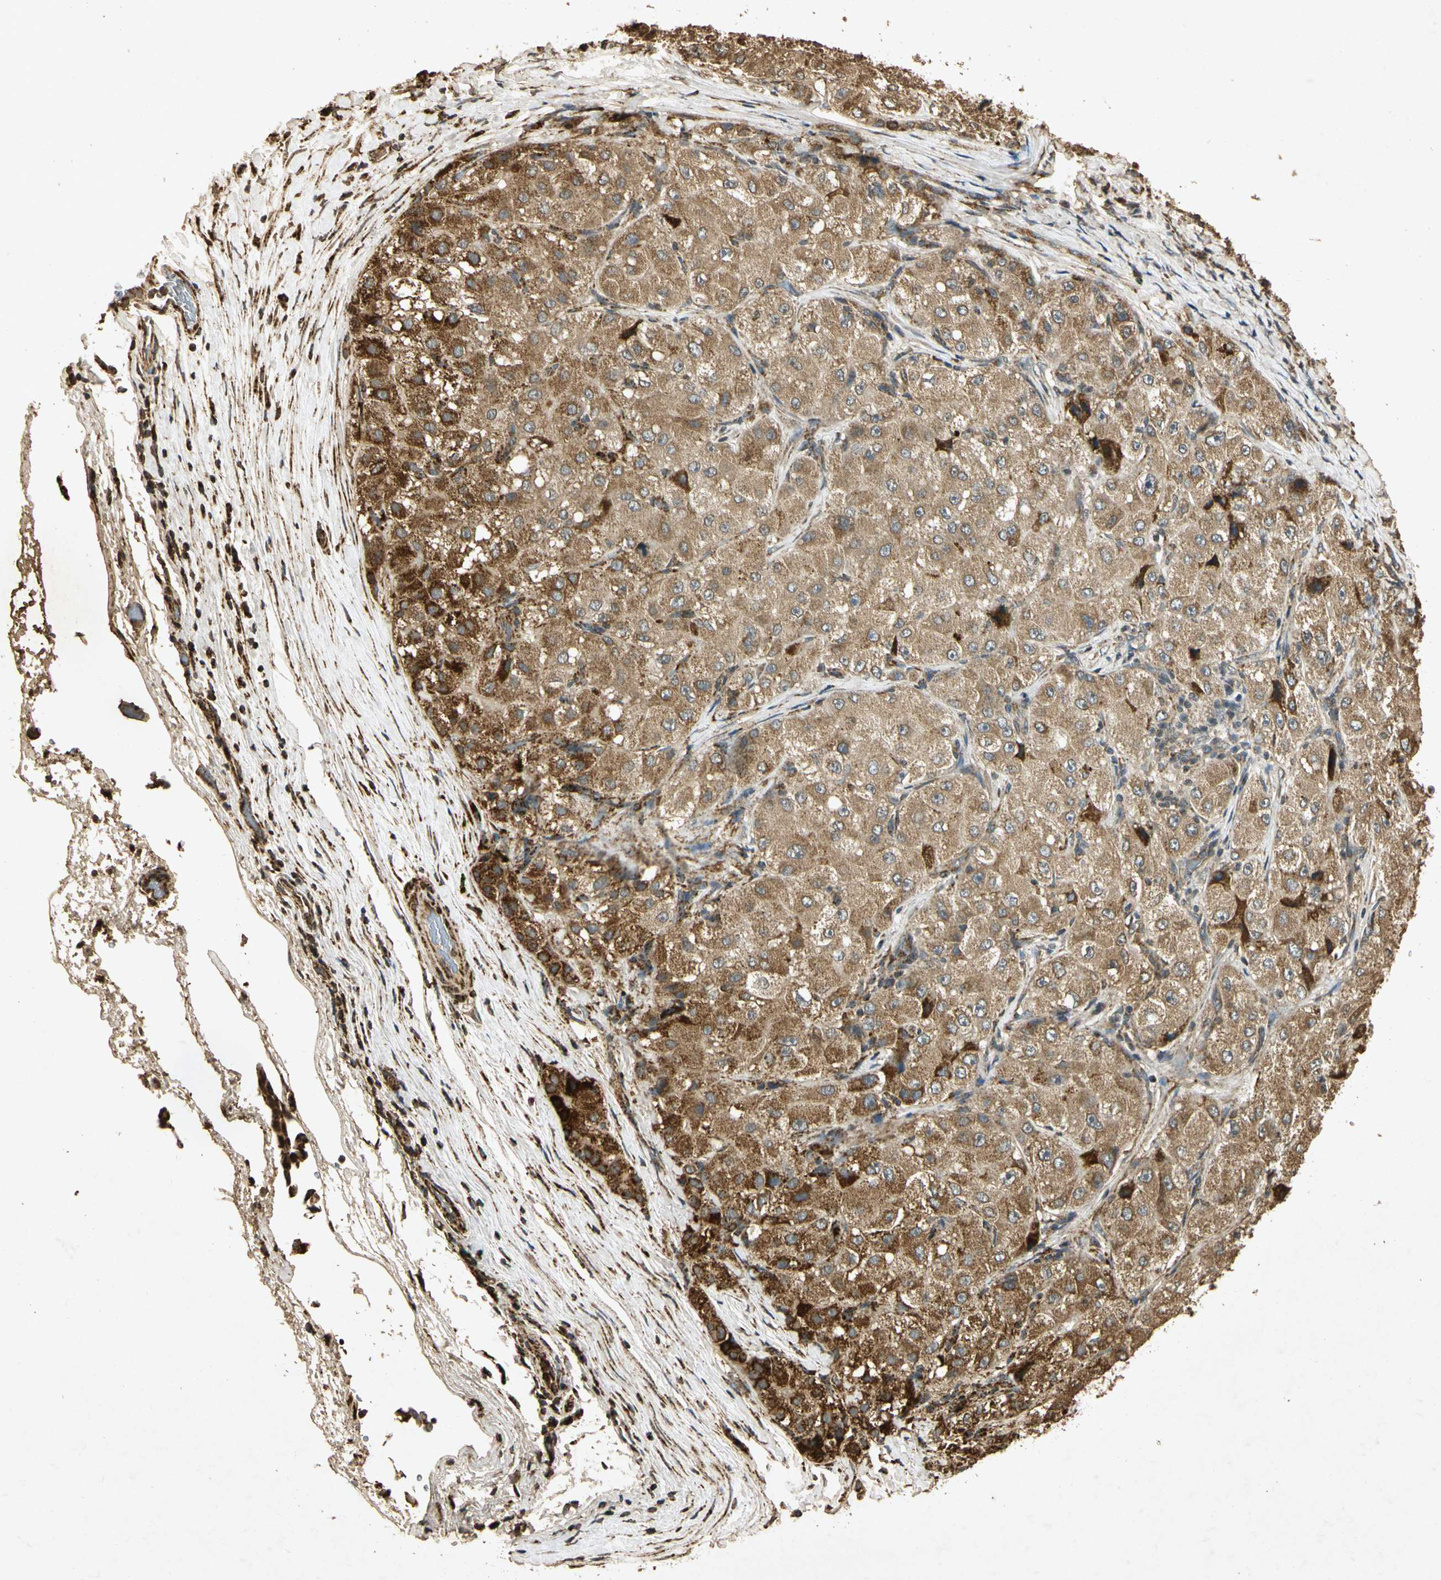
{"staining": {"intensity": "strong", "quantity": "<25%", "location": "cytoplasmic/membranous"}, "tissue": "liver cancer", "cell_type": "Tumor cells", "image_type": "cancer", "snomed": [{"axis": "morphology", "description": "Carcinoma, Hepatocellular, NOS"}, {"axis": "topography", "description": "Liver"}], "caption": "Immunohistochemical staining of human liver hepatocellular carcinoma reveals medium levels of strong cytoplasmic/membranous protein staining in about <25% of tumor cells.", "gene": "PRDX3", "patient": {"sex": "male", "age": 80}}